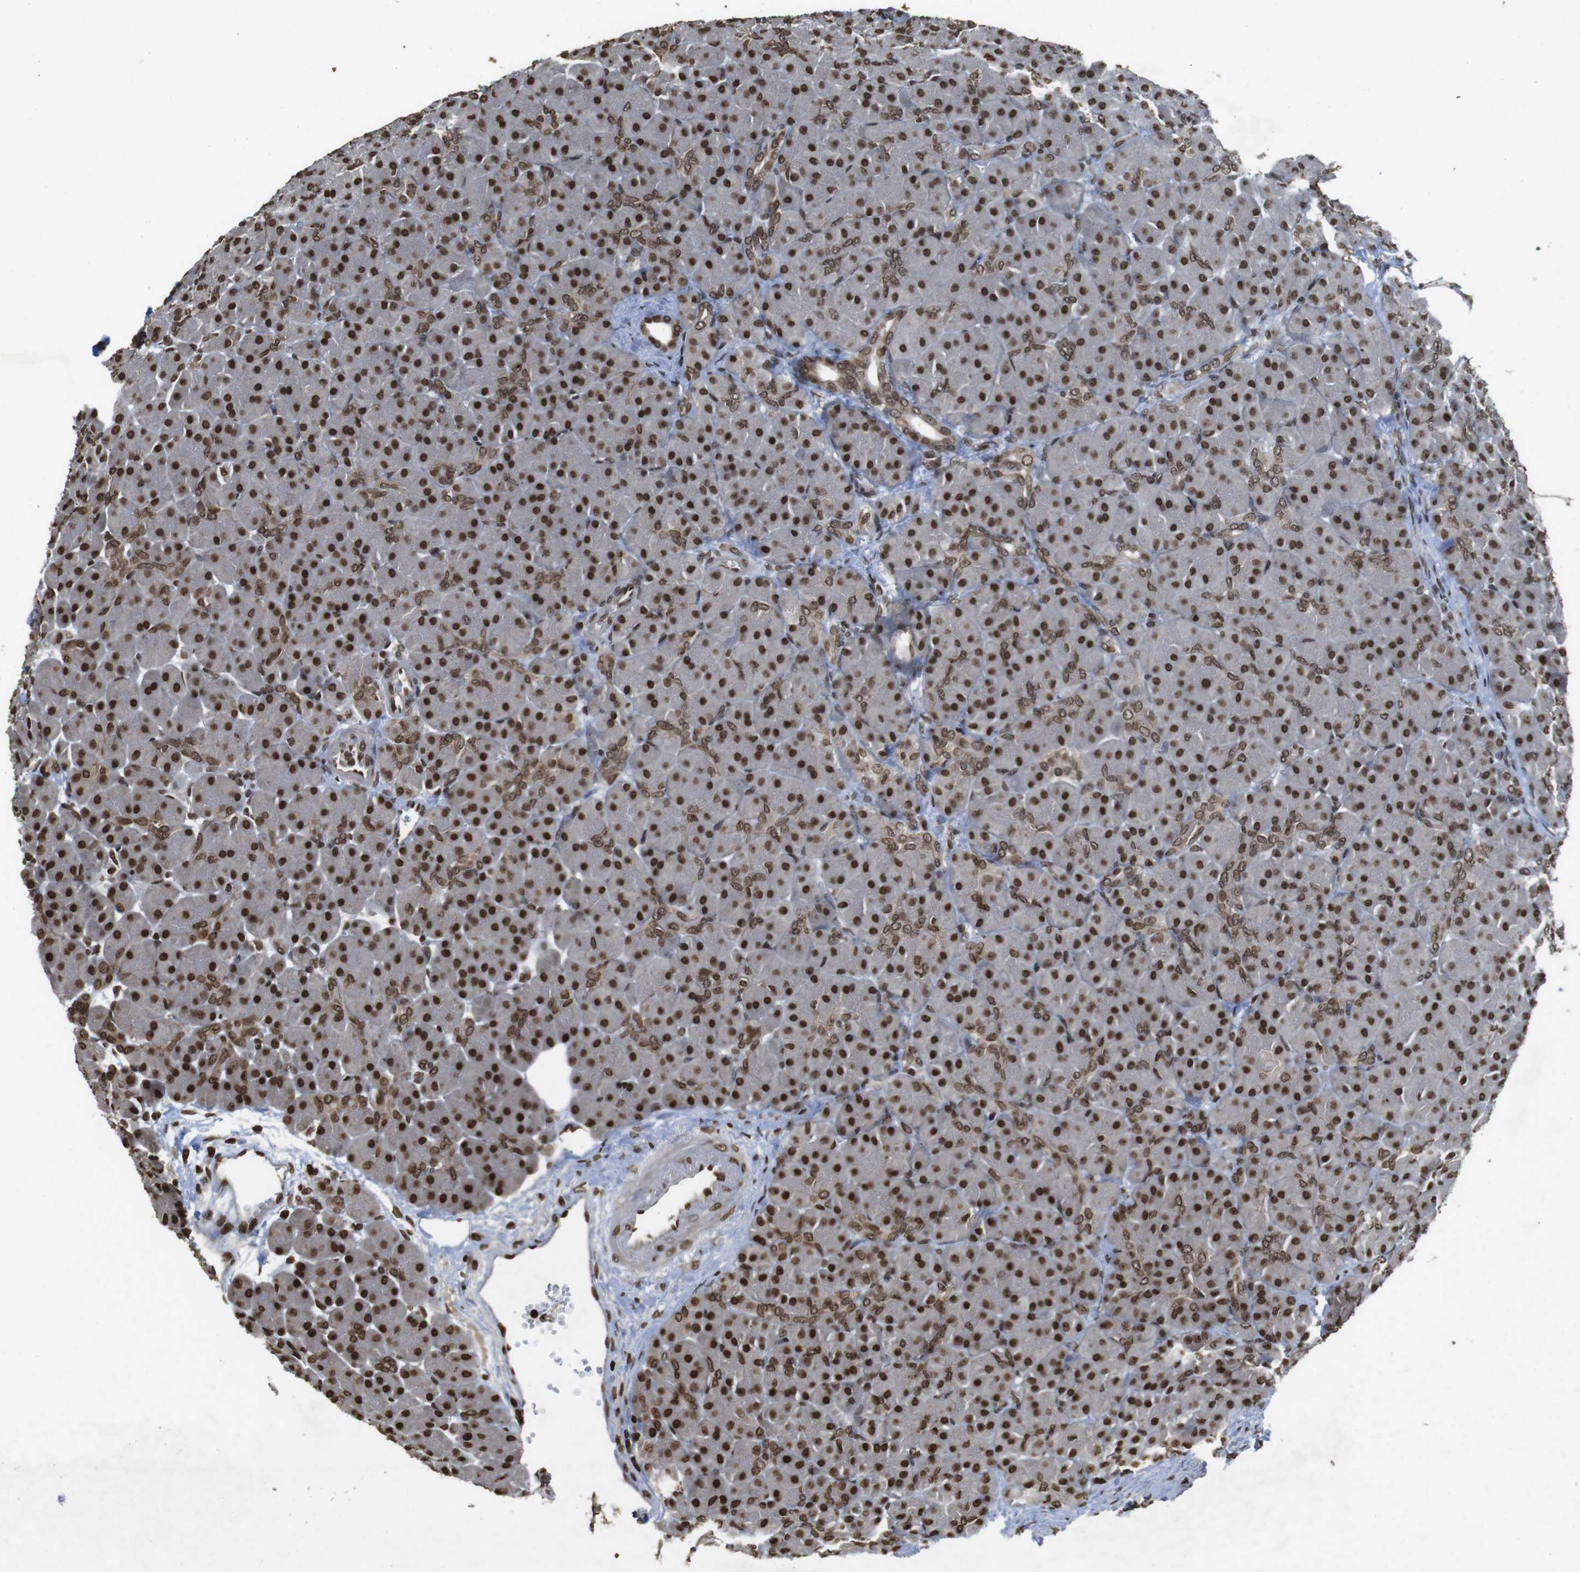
{"staining": {"intensity": "strong", "quantity": ">75%", "location": "nuclear"}, "tissue": "pancreas", "cell_type": "Exocrine glandular cells", "image_type": "normal", "snomed": [{"axis": "morphology", "description": "Normal tissue, NOS"}, {"axis": "topography", "description": "Pancreas"}], "caption": "This histopathology image demonstrates benign pancreas stained with IHC to label a protein in brown. The nuclear of exocrine glandular cells show strong positivity for the protein. Nuclei are counter-stained blue.", "gene": "FOXA3", "patient": {"sex": "male", "age": 66}}